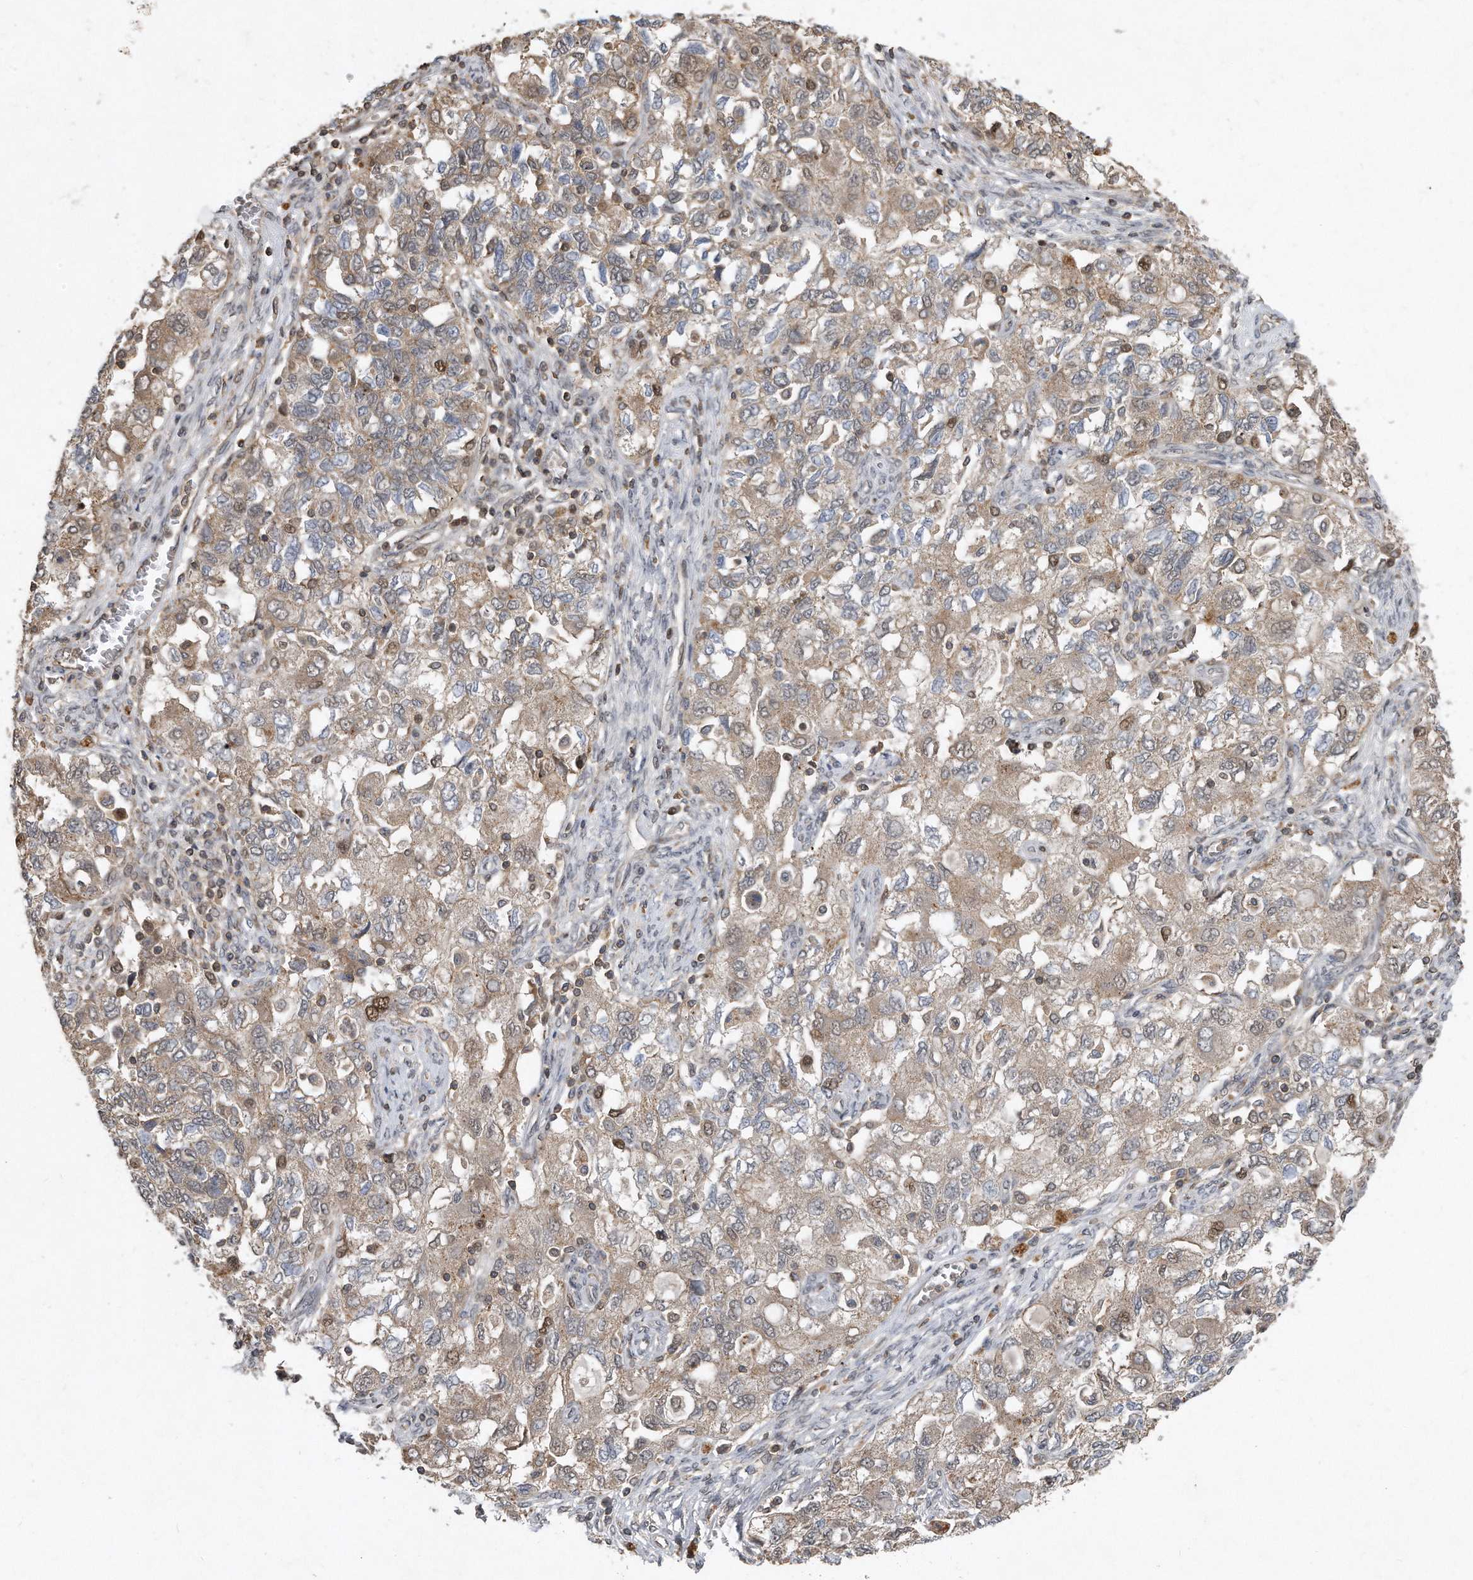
{"staining": {"intensity": "weak", "quantity": ">75%", "location": "cytoplasmic/membranous"}, "tissue": "ovarian cancer", "cell_type": "Tumor cells", "image_type": "cancer", "snomed": [{"axis": "morphology", "description": "Carcinoma, NOS"}, {"axis": "morphology", "description": "Cystadenocarcinoma, serous, NOS"}, {"axis": "topography", "description": "Ovary"}], "caption": "A micrograph of ovarian cancer (carcinoma) stained for a protein shows weak cytoplasmic/membranous brown staining in tumor cells.", "gene": "PGBD2", "patient": {"sex": "female", "age": 69}}